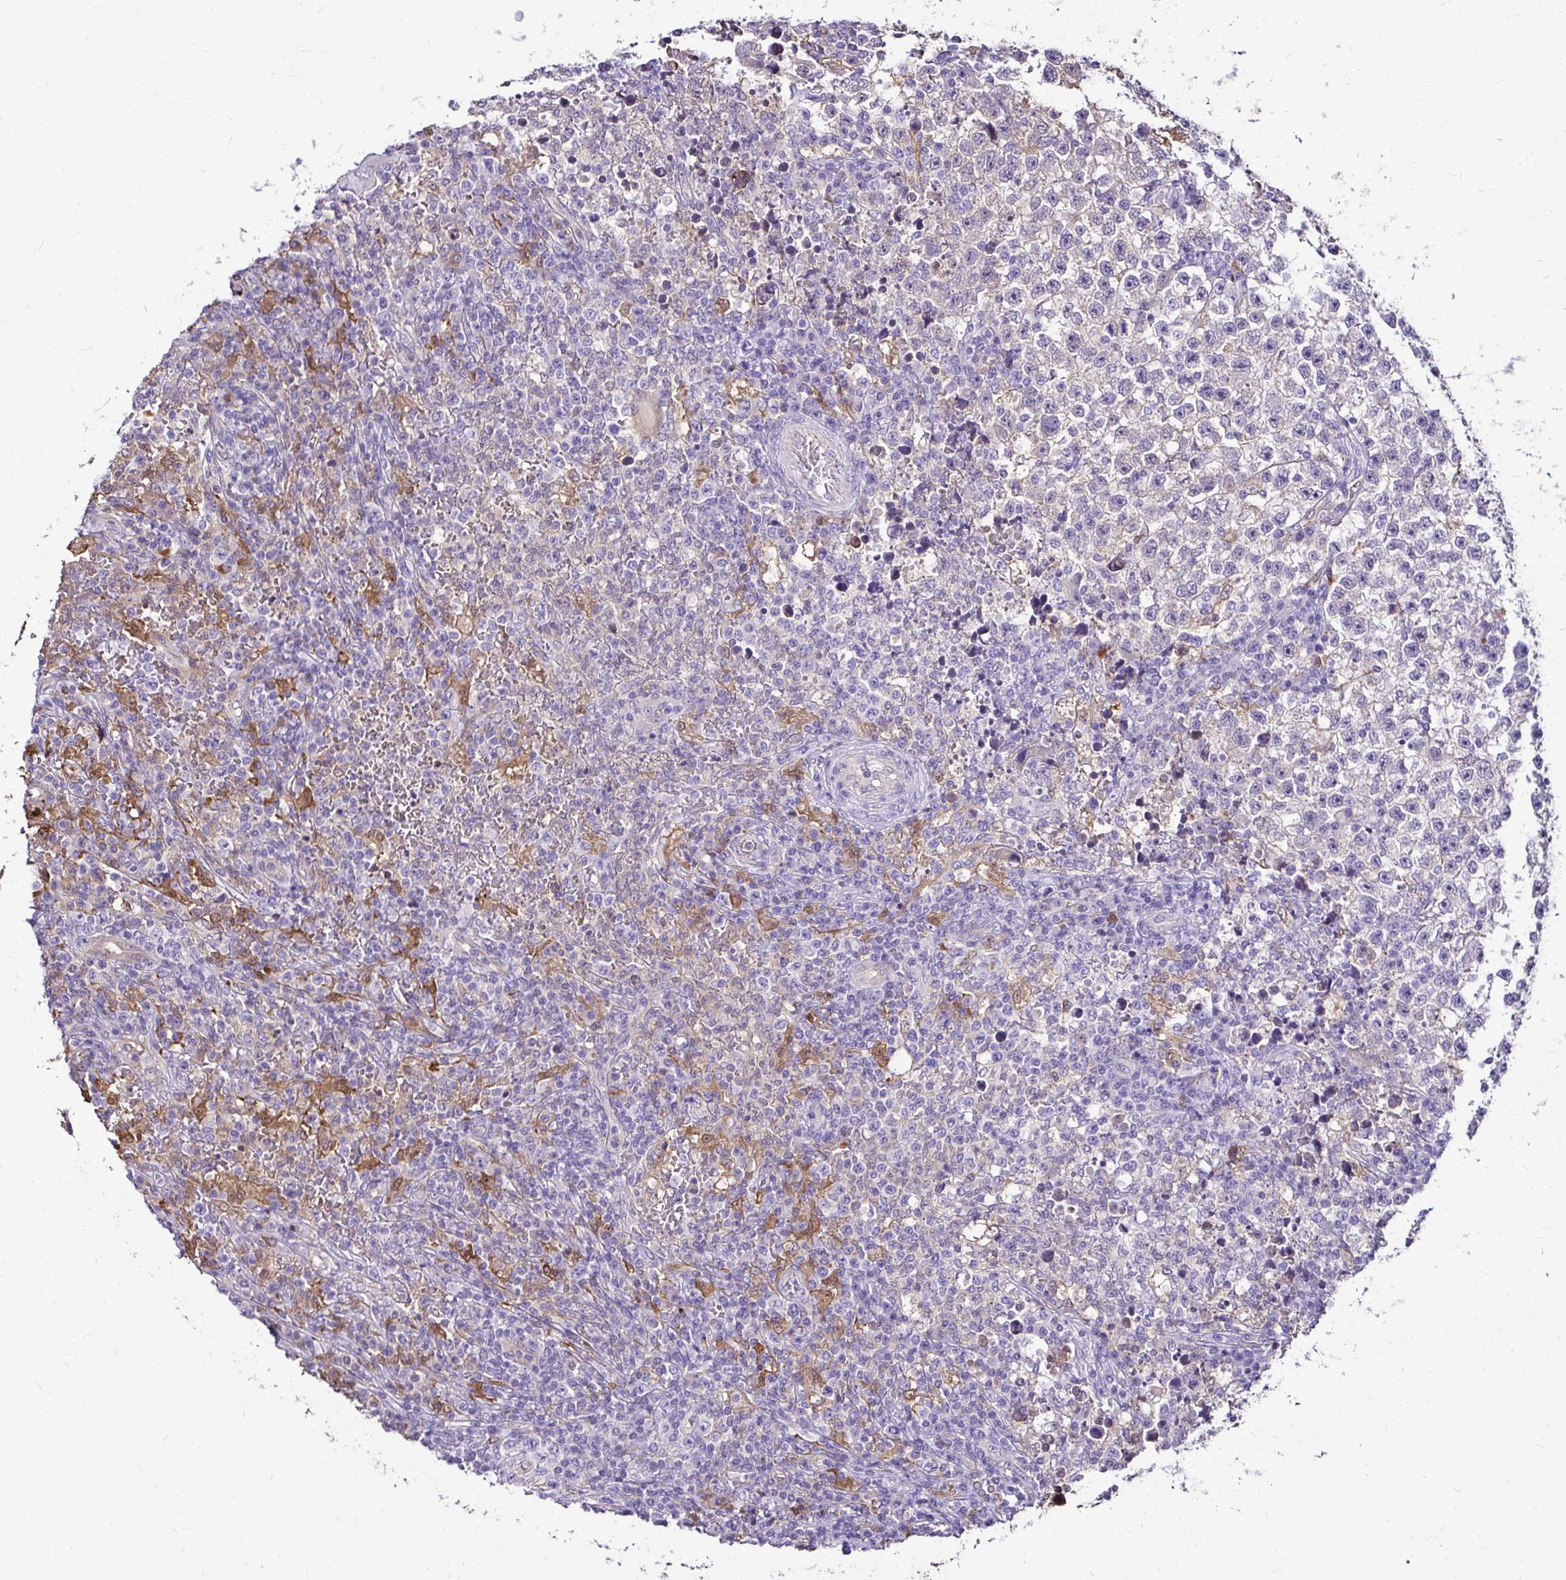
{"staining": {"intensity": "negative", "quantity": "none", "location": "none"}, "tissue": "testis cancer", "cell_type": "Tumor cells", "image_type": "cancer", "snomed": [{"axis": "morphology", "description": "Seminoma, NOS"}, {"axis": "topography", "description": "Testis"}], "caption": "Testis cancer (seminoma) stained for a protein using immunohistochemistry (IHC) demonstrates no expression tumor cells.", "gene": "IDH1", "patient": {"sex": "male", "age": 22}}